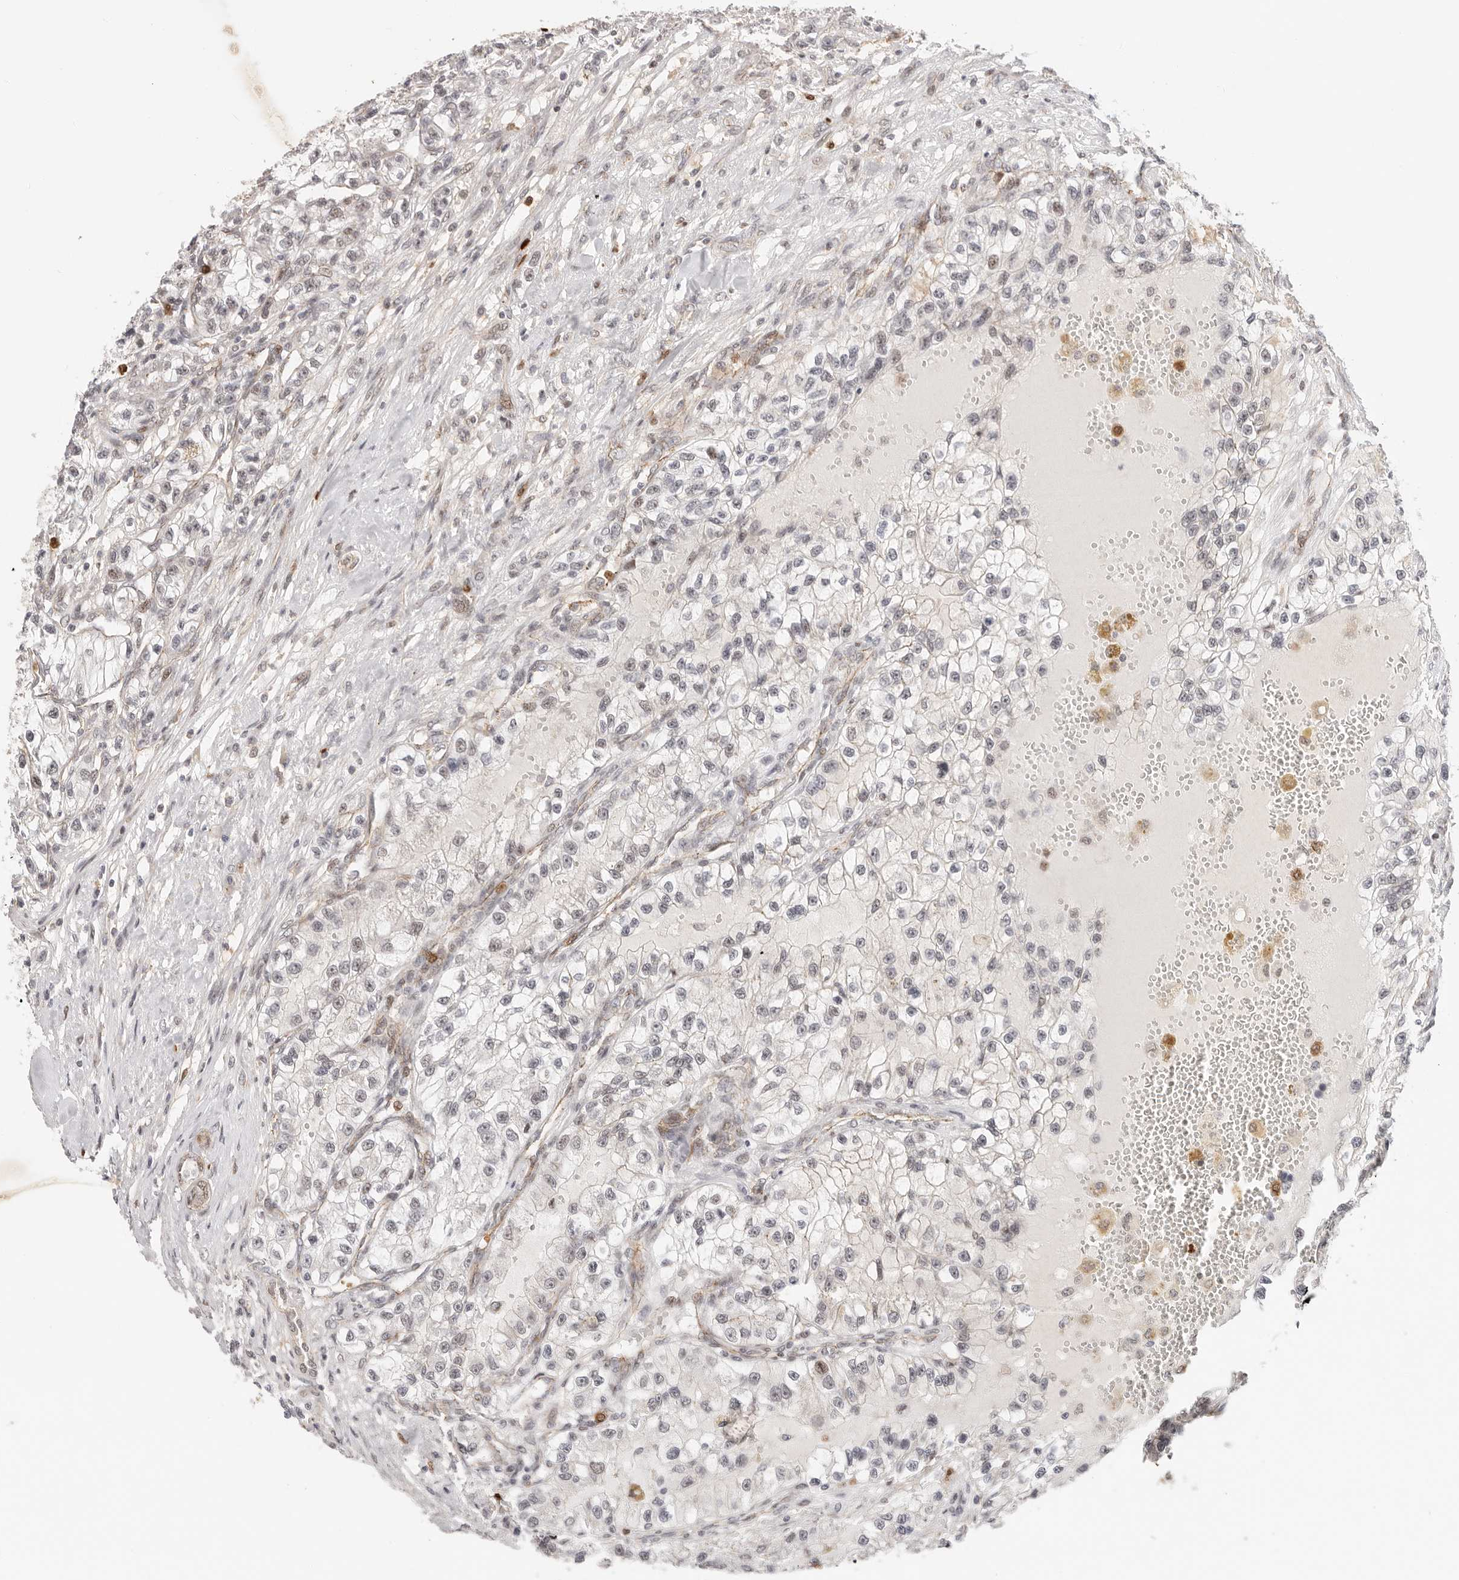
{"staining": {"intensity": "negative", "quantity": "none", "location": "none"}, "tissue": "renal cancer", "cell_type": "Tumor cells", "image_type": "cancer", "snomed": [{"axis": "morphology", "description": "Adenocarcinoma, NOS"}, {"axis": "topography", "description": "Kidney"}], "caption": "Immunohistochemistry photomicrograph of neoplastic tissue: renal adenocarcinoma stained with DAB (3,3'-diaminobenzidine) exhibits no significant protein expression in tumor cells.", "gene": "AFDN", "patient": {"sex": "female", "age": 57}}